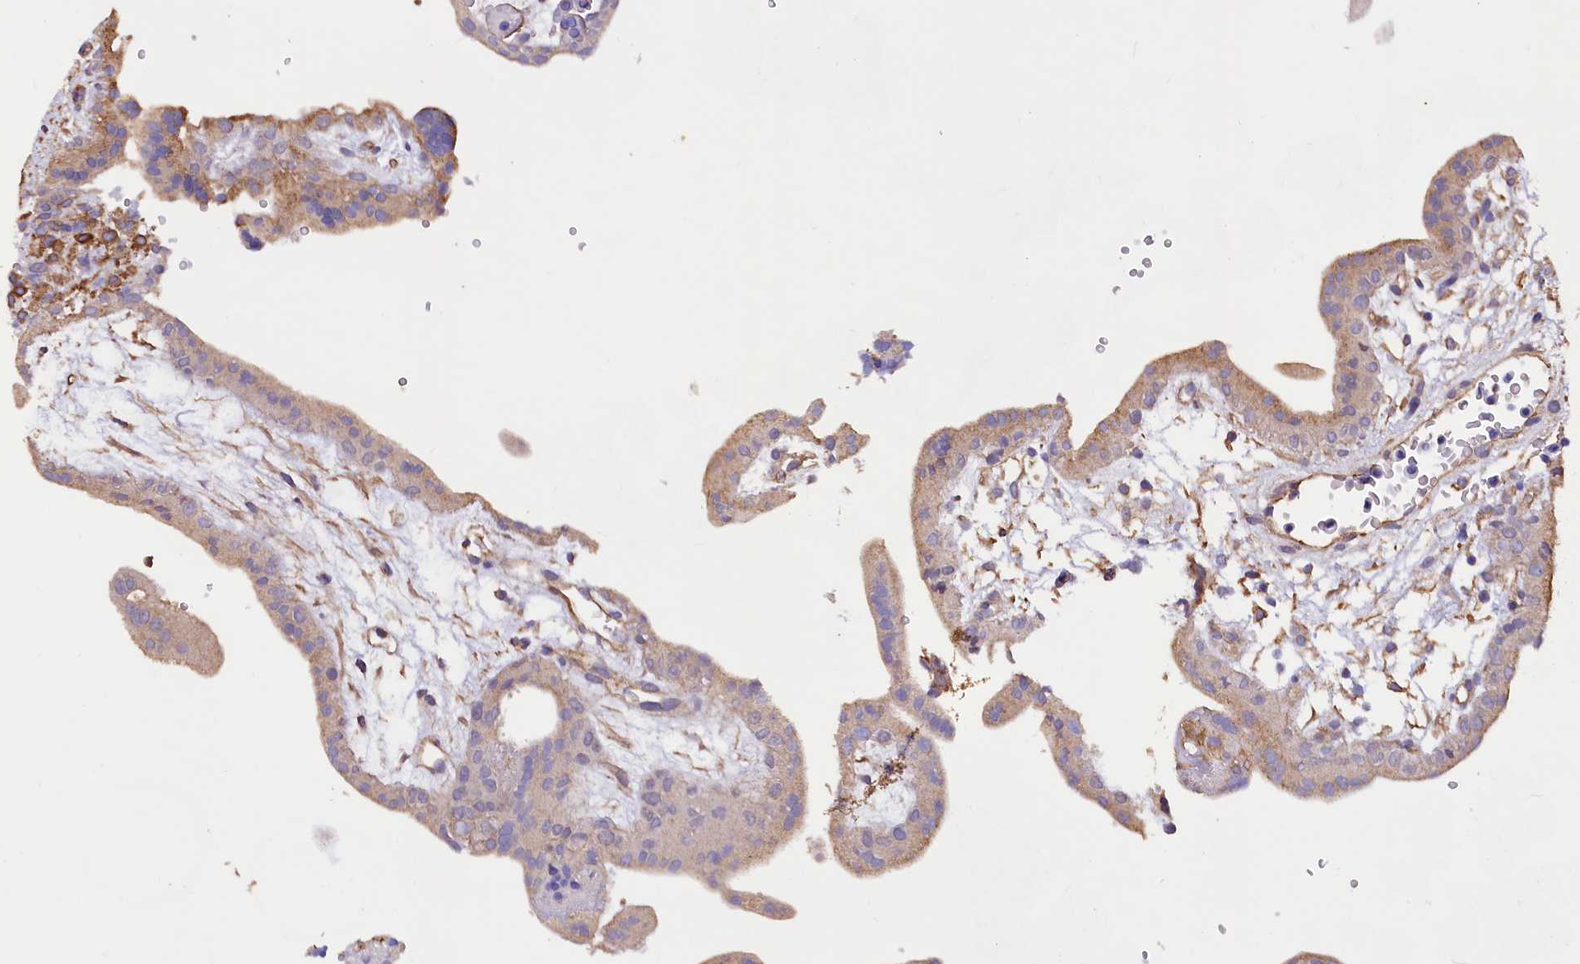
{"staining": {"intensity": "moderate", "quantity": ">75%", "location": "cytoplasmic/membranous"}, "tissue": "placenta", "cell_type": "Decidual cells", "image_type": "normal", "snomed": [{"axis": "morphology", "description": "Normal tissue, NOS"}, {"axis": "topography", "description": "Placenta"}], "caption": "DAB immunohistochemical staining of benign placenta demonstrates moderate cytoplasmic/membranous protein expression in about >75% of decidual cells. The staining was performed using DAB (3,3'-diaminobenzidine), with brown indicating positive protein expression. Nuclei are stained blue with hematoxylin.", "gene": "DPP3", "patient": {"sex": "female", "age": 18}}